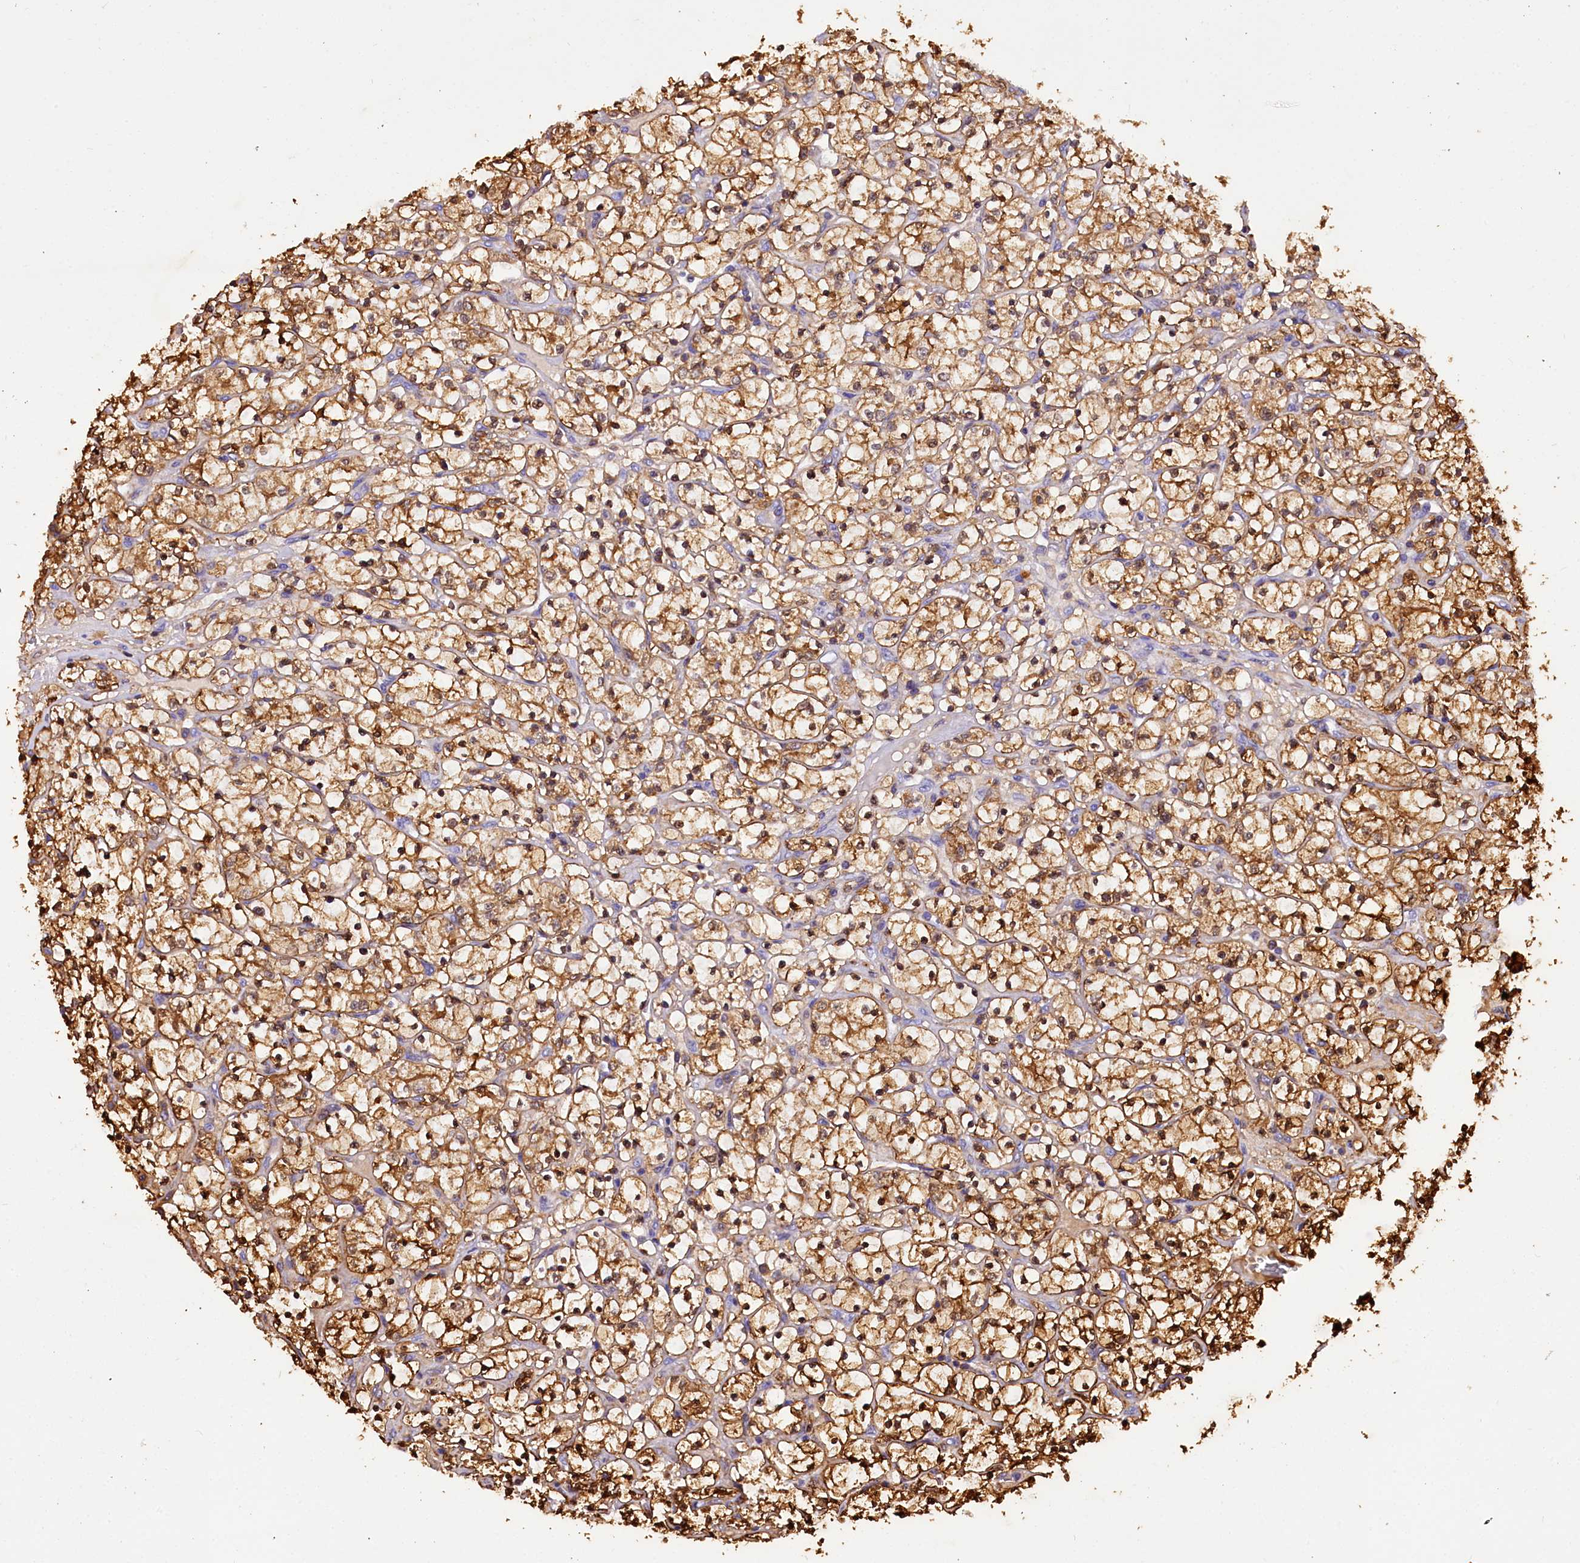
{"staining": {"intensity": "moderate", "quantity": ">75%", "location": "cytoplasmic/membranous"}, "tissue": "renal cancer", "cell_type": "Tumor cells", "image_type": "cancer", "snomed": [{"axis": "morphology", "description": "Adenocarcinoma, NOS"}, {"axis": "topography", "description": "Kidney"}], "caption": "DAB immunohistochemical staining of human adenocarcinoma (renal) exhibits moderate cytoplasmic/membranous protein expression in about >75% of tumor cells.", "gene": "TASOR2", "patient": {"sex": "female", "age": 69}}